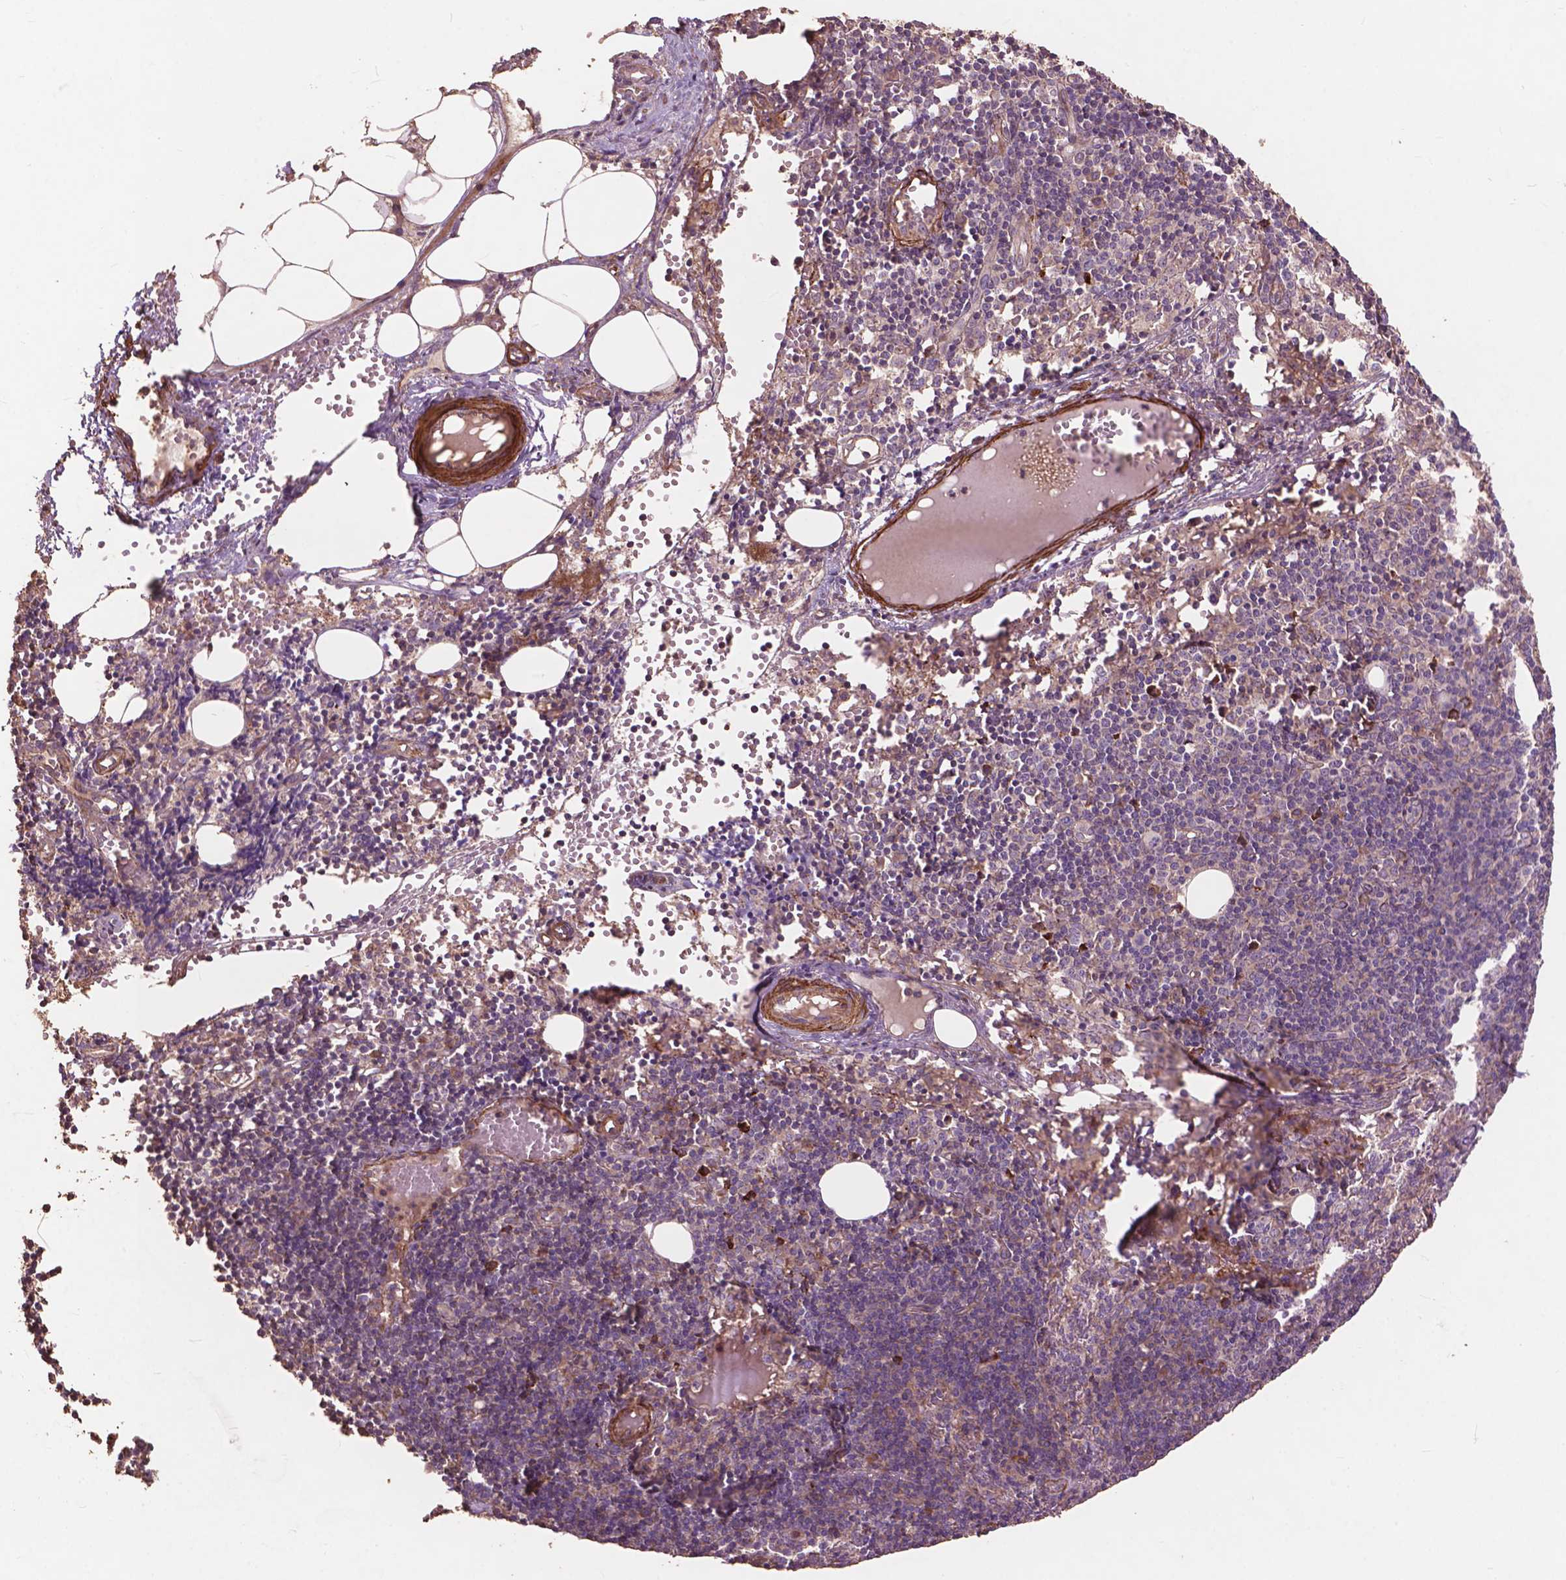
{"staining": {"intensity": "negative", "quantity": "none", "location": "none"}, "tissue": "lymph node", "cell_type": "Germinal center cells", "image_type": "normal", "snomed": [{"axis": "morphology", "description": "Normal tissue, NOS"}, {"axis": "topography", "description": "Lymph node"}], "caption": "Germinal center cells are negative for protein expression in normal human lymph node. (Brightfield microscopy of DAB immunohistochemistry at high magnification).", "gene": "FNIP1", "patient": {"sex": "female", "age": 41}}